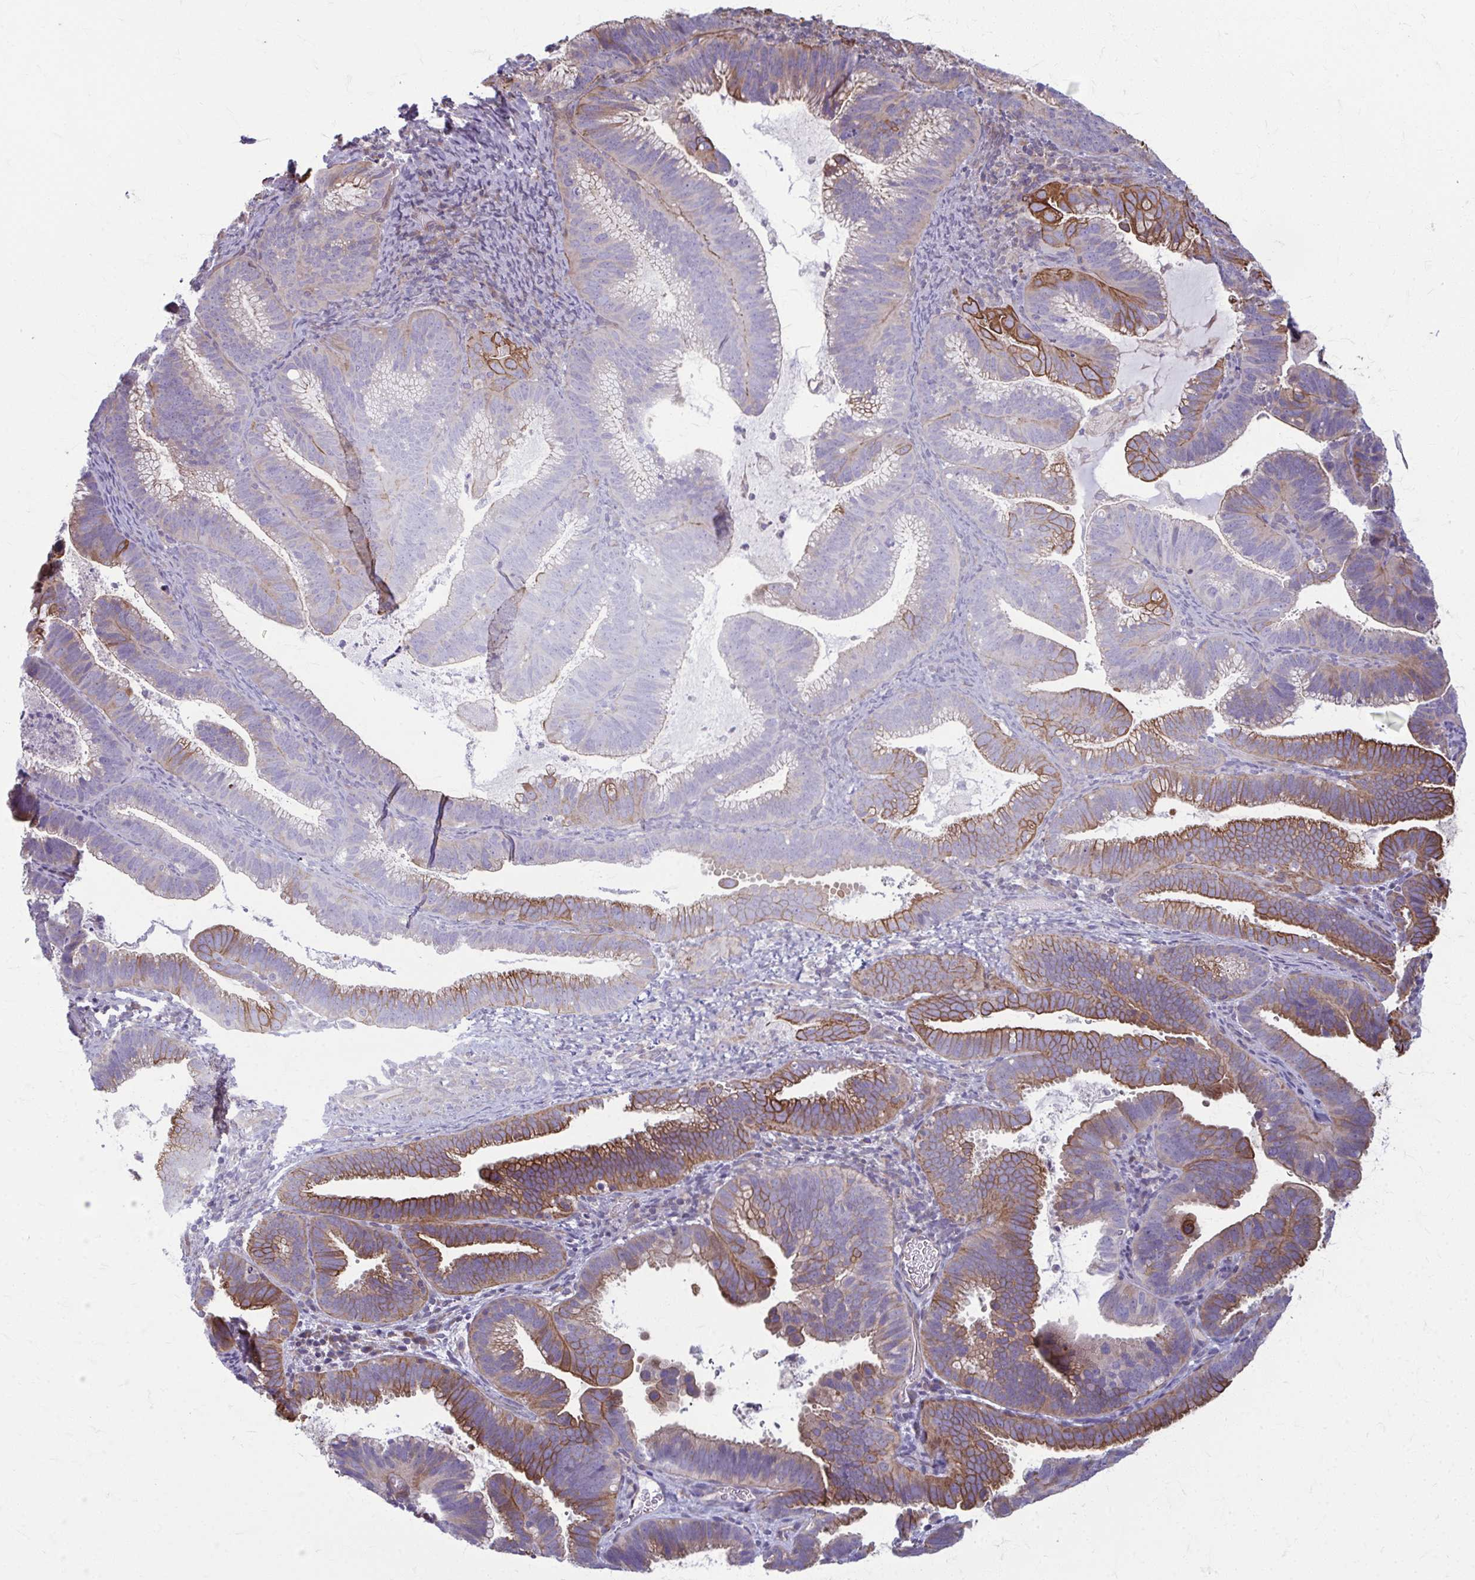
{"staining": {"intensity": "strong", "quantity": "25%-75%", "location": "cytoplasmic/membranous"}, "tissue": "cervical cancer", "cell_type": "Tumor cells", "image_type": "cancer", "snomed": [{"axis": "morphology", "description": "Adenocarcinoma, NOS"}, {"axis": "topography", "description": "Cervix"}], "caption": "Approximately 25%-75% of tumor cells in human cervical adenocarcinoma reveal strong cytoplasmic/membranous protein staining as visualized by brown immunohistochemical staining.", "gene": "EID2B", "patient": {"sex": "female", "age": 61}}